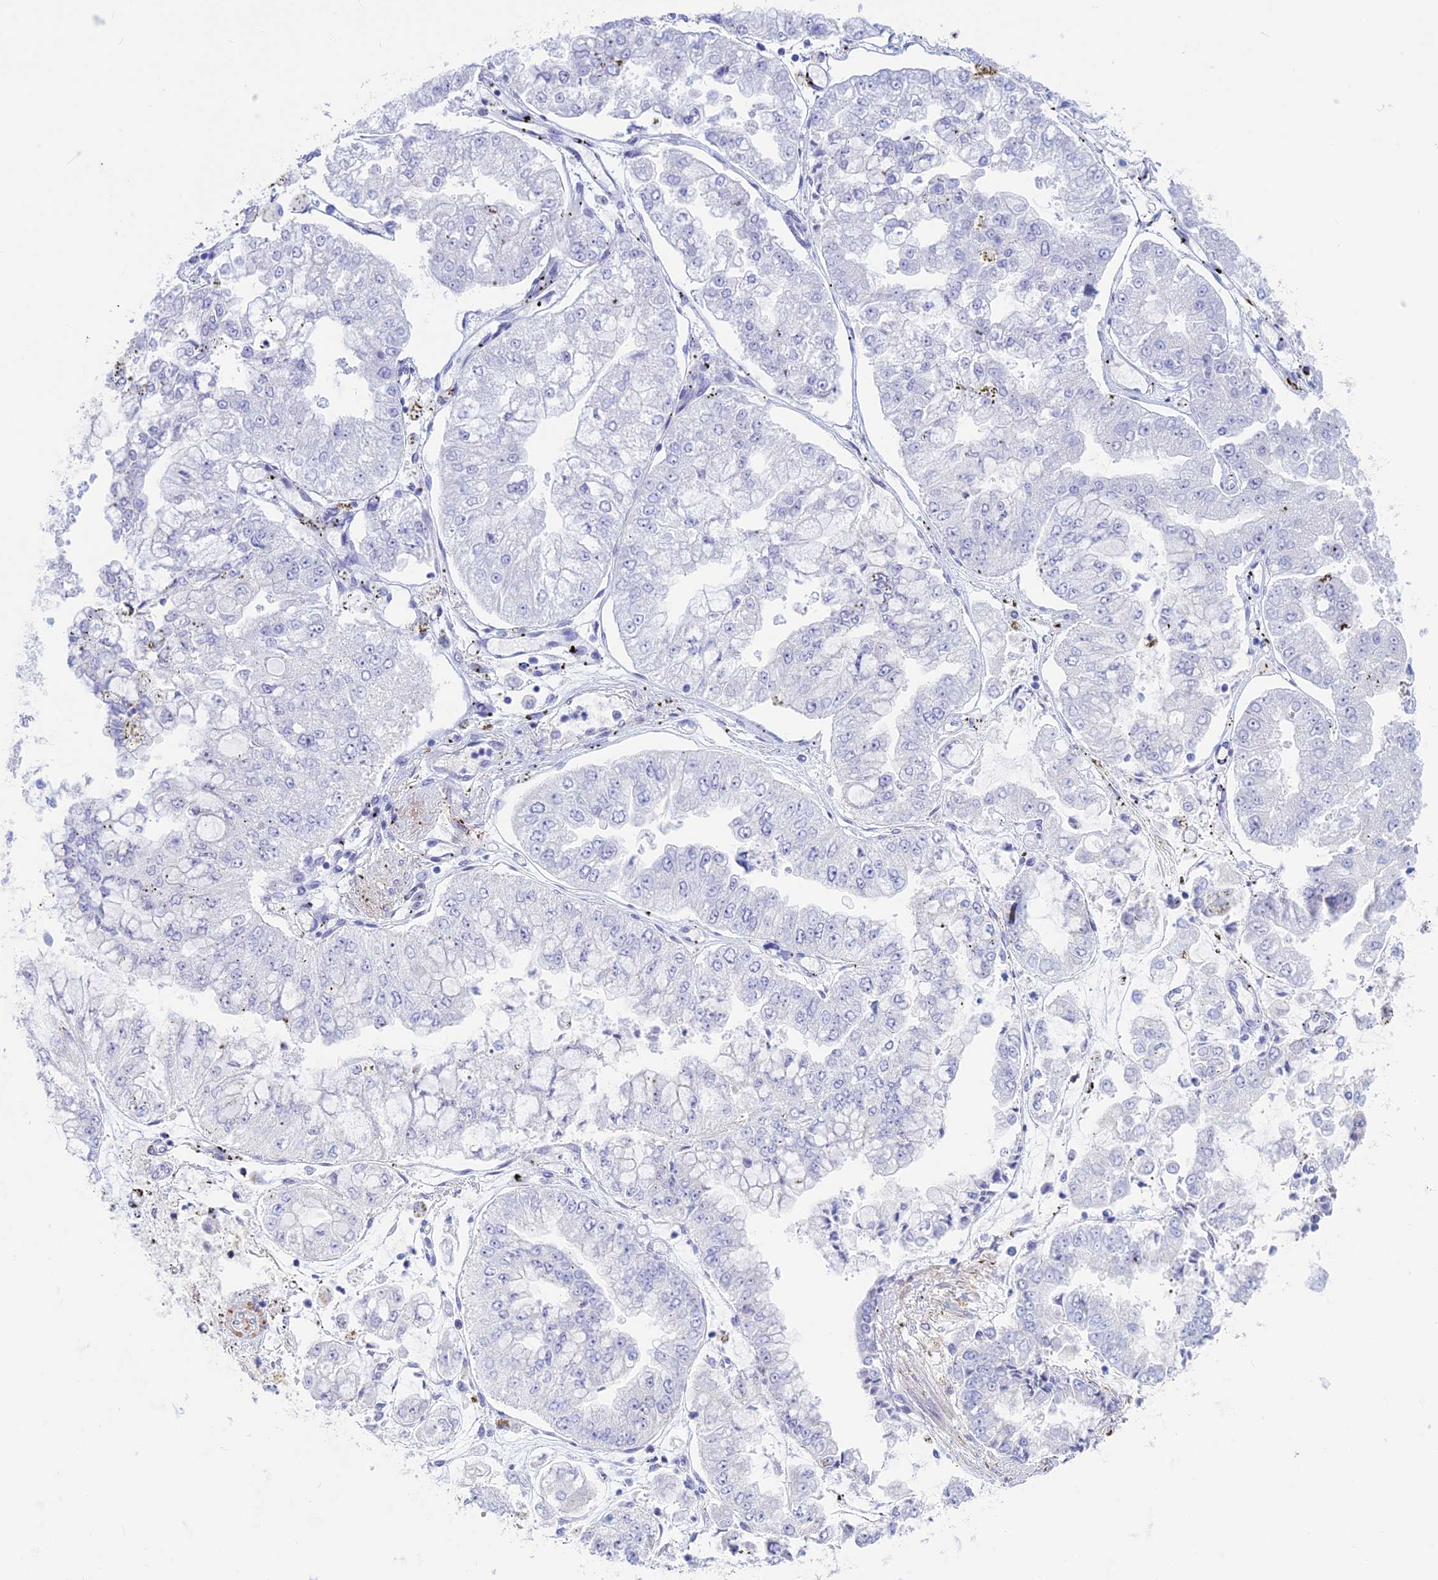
{"staining": {"intensity": "negative", "quantity": "none", "location": "none"}, "tissue": "stomach cancer", "cell_type": "Tumor cells", "image_type": "cancer", "snomed": [{"axis": "morphology", "description": "Adenocarcinoma, NOS"}, {"axis": "topography", "description": "Stomach"}], "caption": "IHC photomicrograph of human adenocarcinoma (stomach) stained for a protein (brown), which shows no positivity in tumor cells.", "gene": "GAPDHS", "patient": {"sex": "male", "age": 76}}